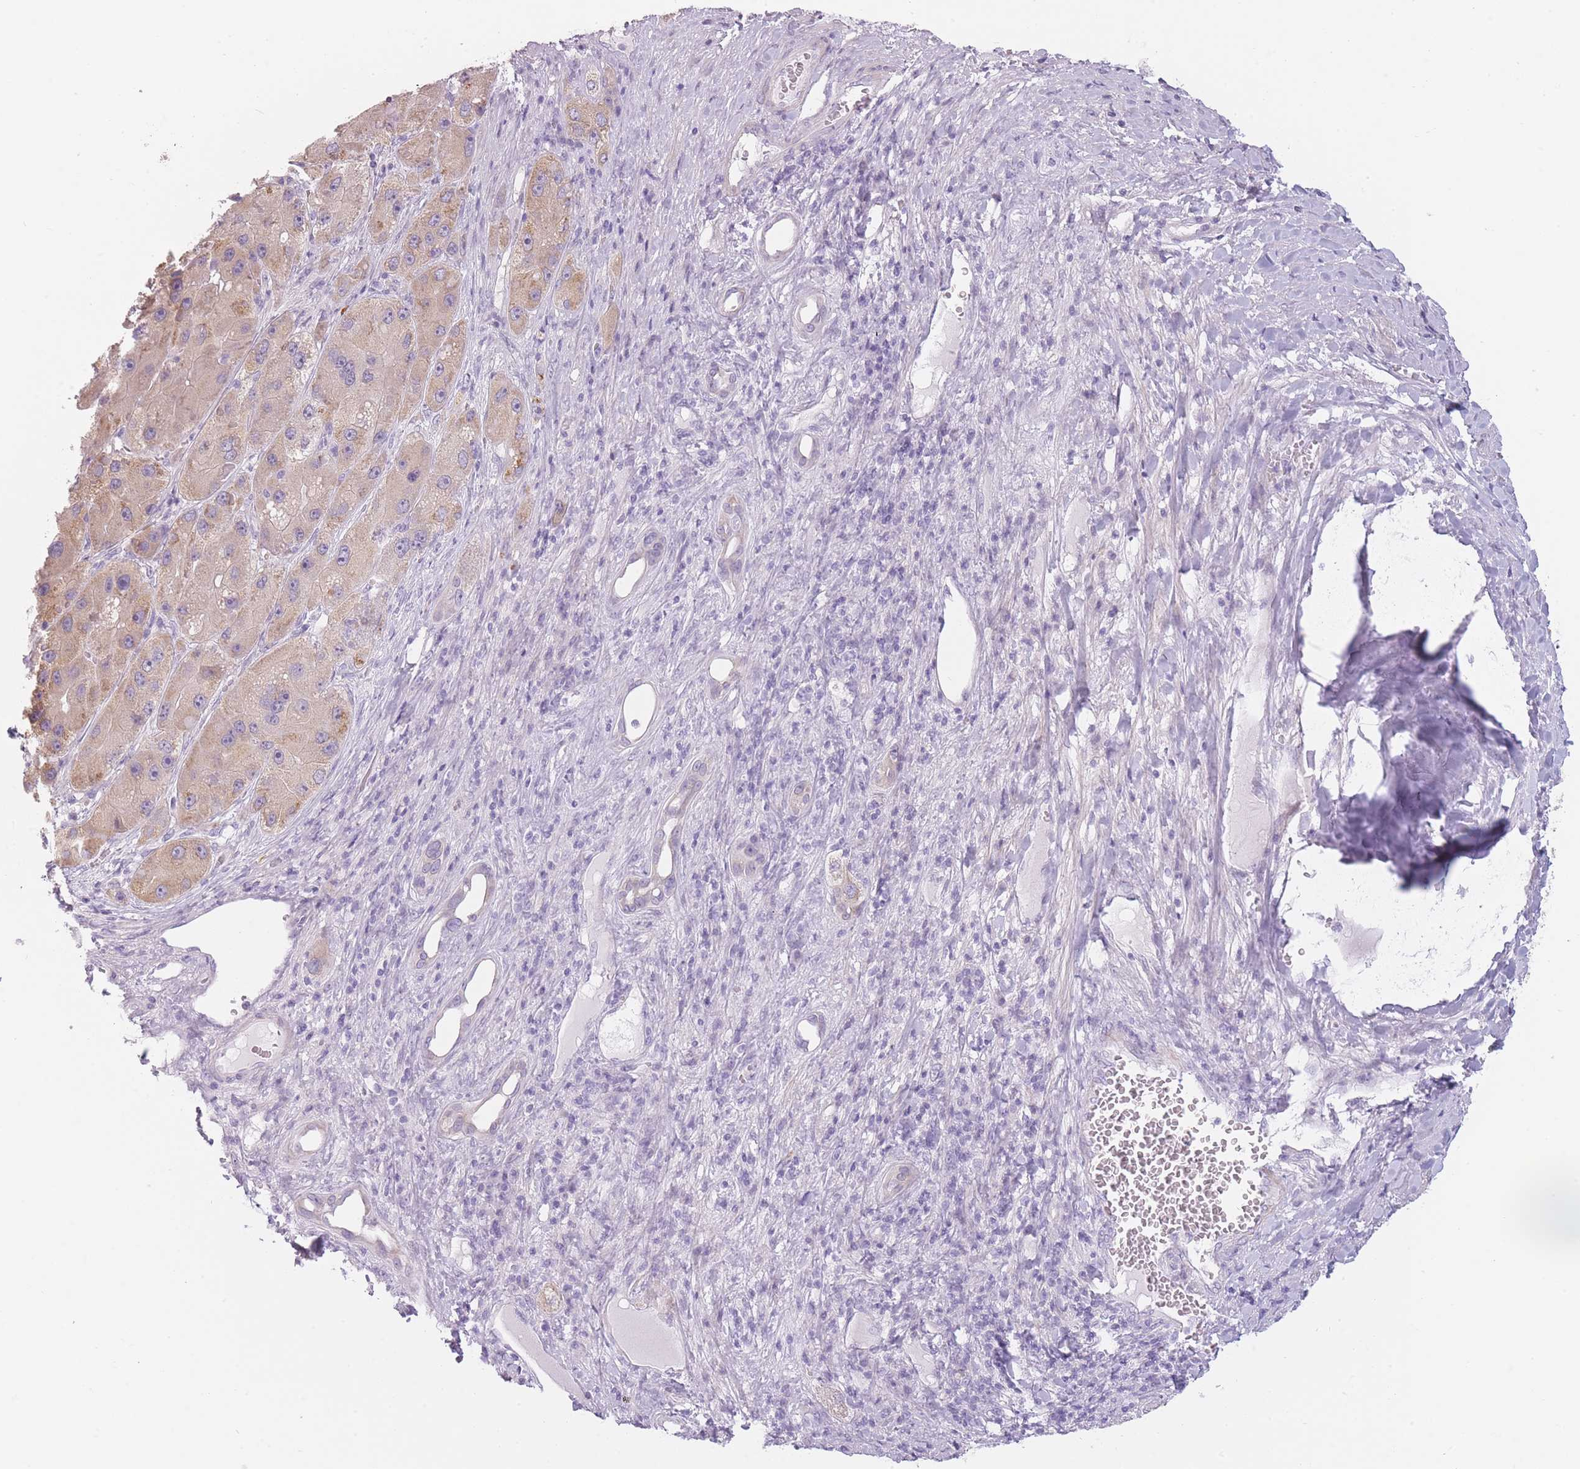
{"staining": {"intensity": "weak", "quantity": ">75%", "location": "cytoplasmic/membranous"}, "tissue": "liver cancer", "cell_type": "Tumor cells", "image_type": "cancer", "snomed": [{"axis": "morphology", "description": "Carcinoma, Hepatocellular, NOS"}, {"axis": "topography", "description": "Liver"}], "caption": "Liver cancer (hepatocellular carcinoma) tissue displays weak cytoplasmic/membranous positivity in about >75% of tumor cells, visualized by immunohistochemistry.", "gene": "TMEM236", "patient": {"sex": "female", "age": 73}}